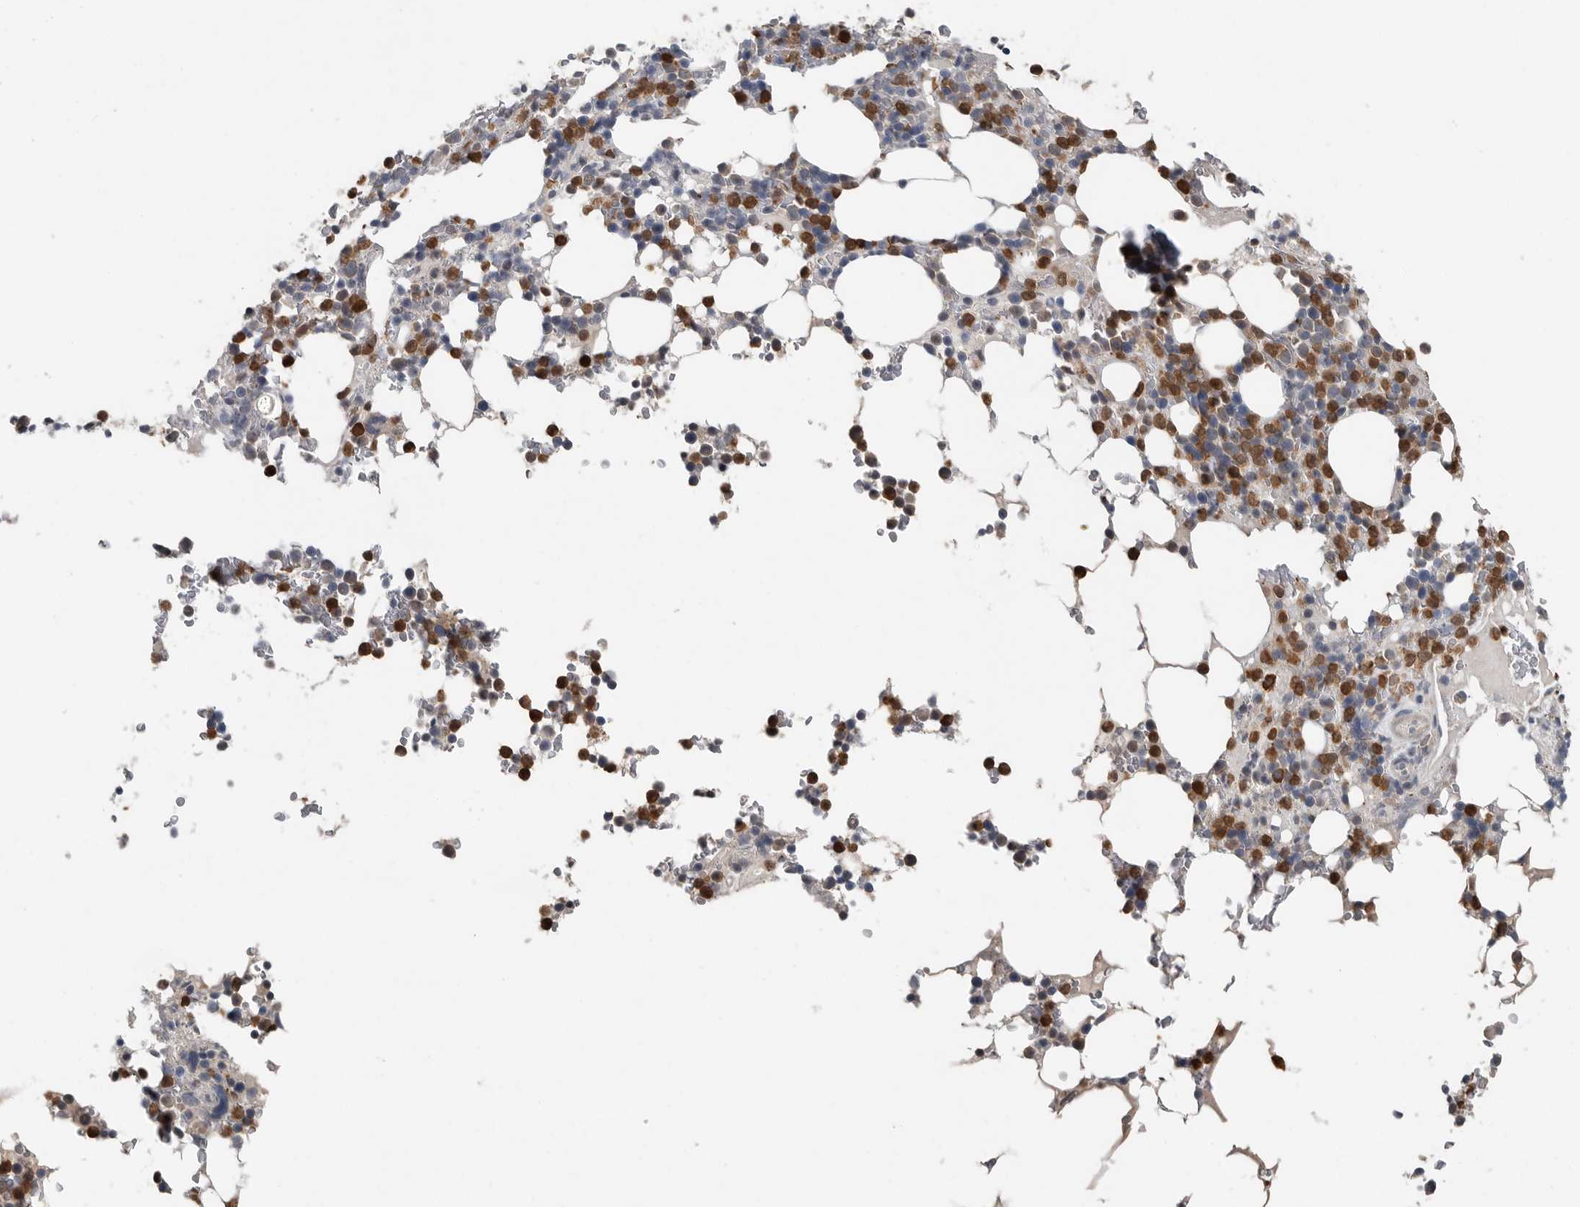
{"staining": {"intensity": "strong", "quantity": "25%-75%", "location": "cytoplasmic/membranous"}, "tissue": "bone marrow", "cell_type": "Hematopoietic cells", "image_type": "normal", "snomed": [{"axis": "morphology", "description": "Normal tissue, NOS"}, {"axis": "topography", "description": "Bone marrow"}], "caption": "IHC photomicrograph of unremarkable bone marrow: human bone marrow stained using immunohistochemistry (IHC) reveals high levels of strong protein expression localized specifically in the cytoplasmic/membranous of hematopoietic cells, appearing as a cytoplasmic/membranous brown color.", "gene": "SCP2", "patient": {"sex": "male", "age": 58}}